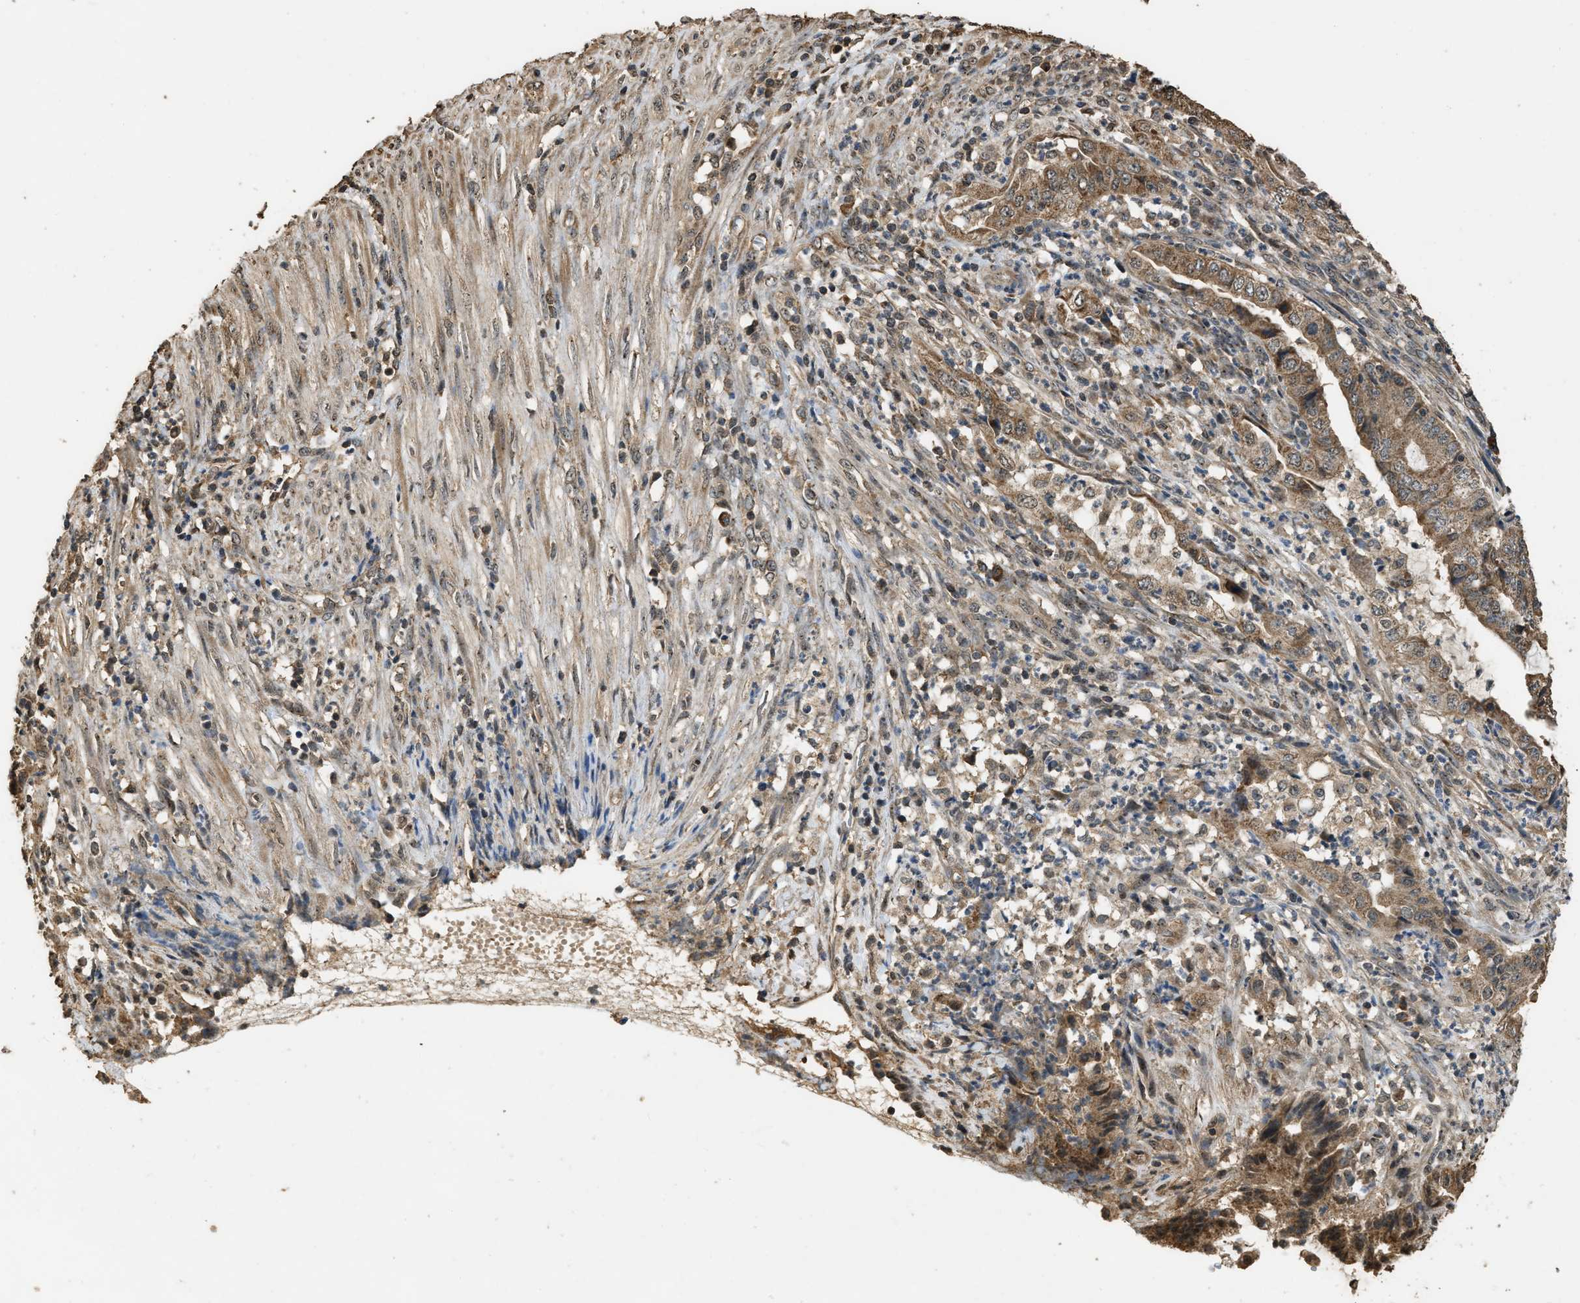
{"staining": {"intensity": "moderate", "quantity": ">75%", "location": "cytoplasmic/membranous"}, "tissue": "endometrial cancer", "cell_type": "Tumor cells", "image_type": "cancer", "snomed": [{"axis": "morphology", "description": "Adenocarcinoma, NOS"}, {"axis": "topography", "description": "Endometrium"}], "caption": "A brown stain labels moderate cytoplasmic/membranous positivity of a protein in endometrial cancer (adenocarcinoma) tumor cells.", "gene": "DENND6B", "patient": {"sex": "female", "age": 51}}